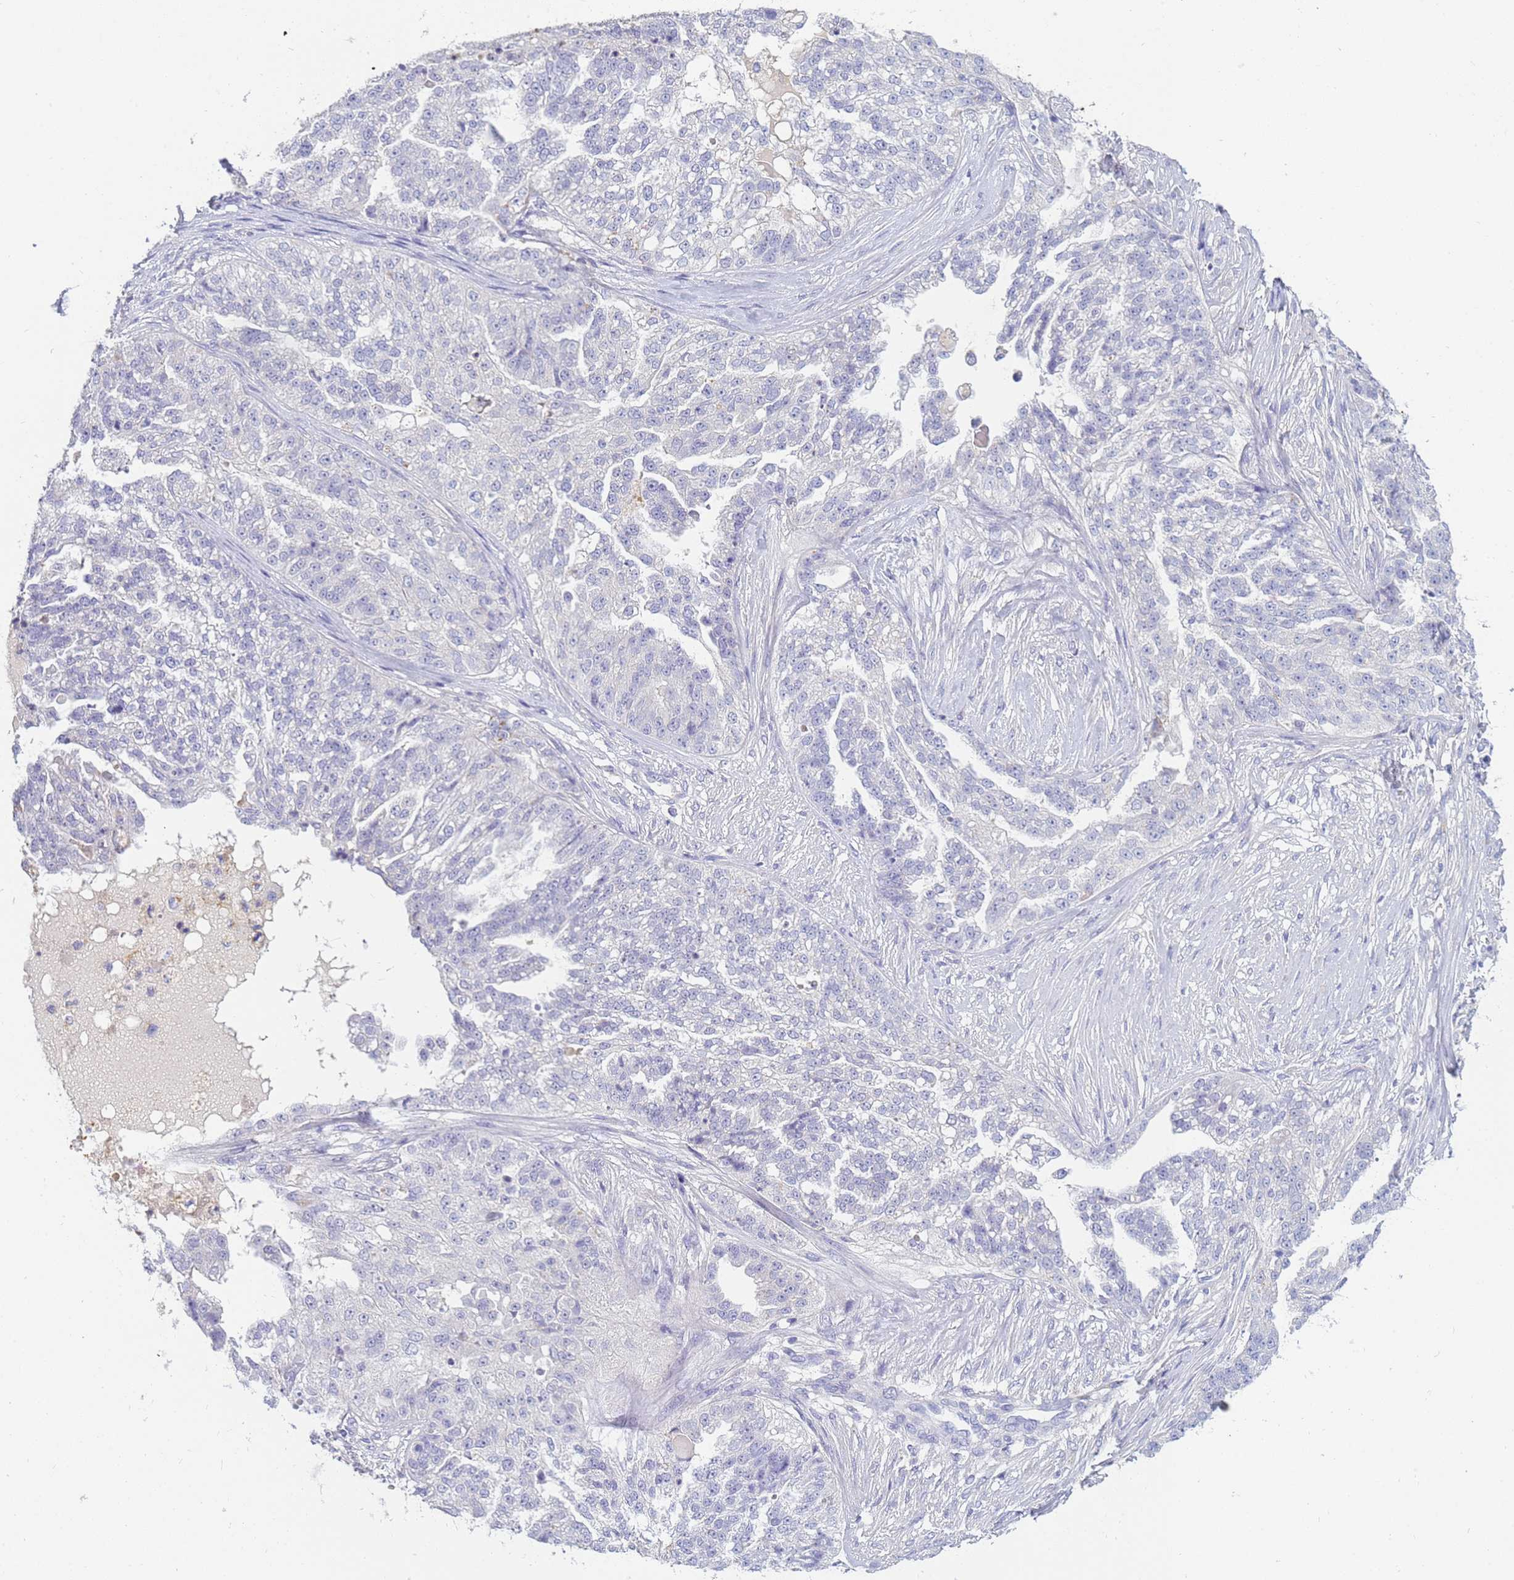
{"staining": {"intensity": "negative", "quantity": "none", "location": "none"}, "tissue": "ovarian cancer", "cell_type": "Tumor cells", "image_type": "cancer", "snomed": [{"axis": "morphology", "description": "Cystadenocarcinoma, serous, NOS"}, {"axis": "topography", "description": "Ovary"}], "caption": "Tumor cells show no significant protein expression in ovarian cancer (serous cystadenocarcinoma).", "gene": "B3GNT8", "patient": {"sex": "female", "age": 58}}